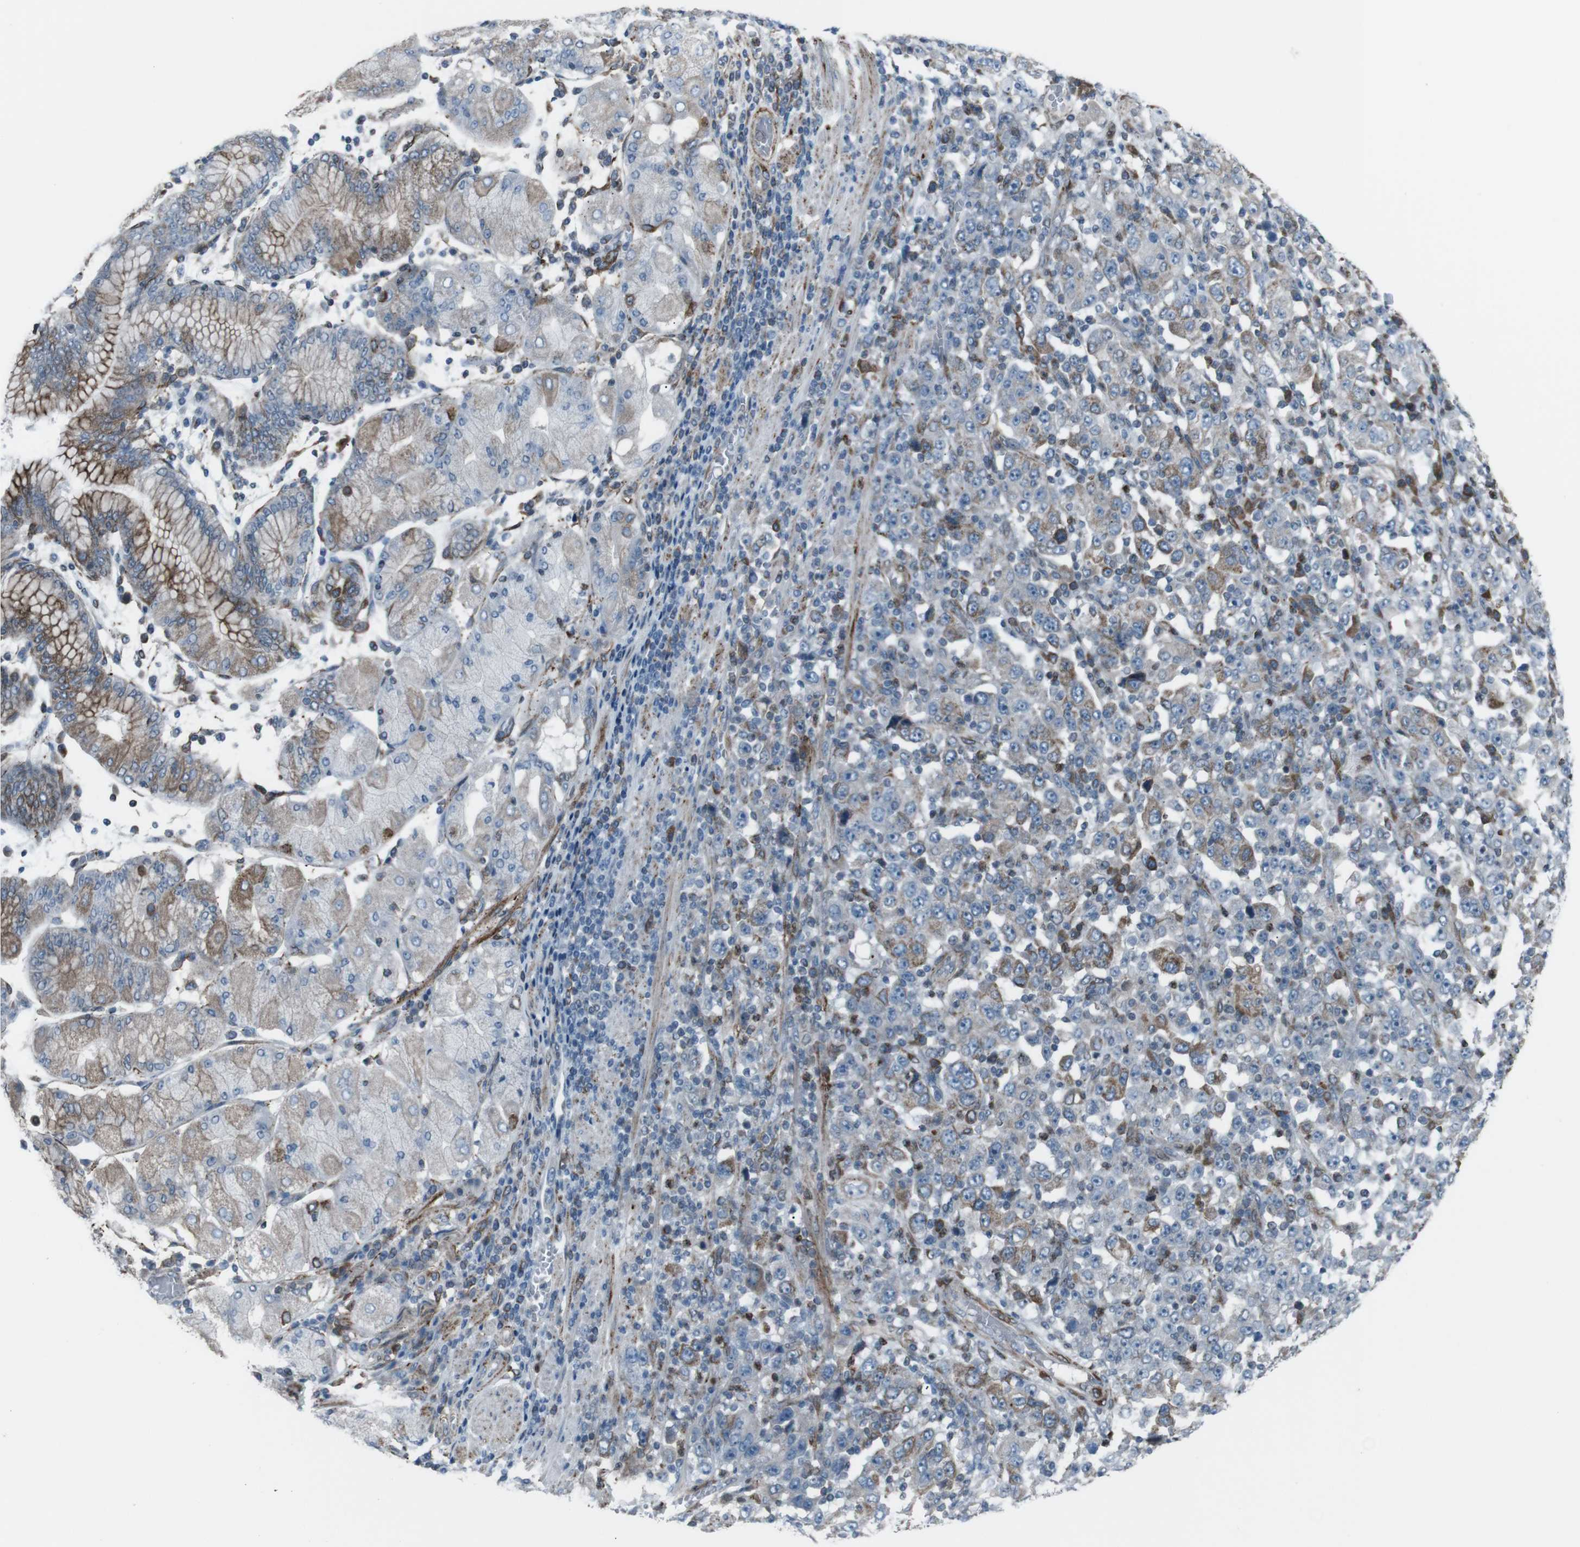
{"staining": {"intensity": "moderate", "quantity": "<25%", "location": "cytoplasmic/membranous"}, "tissue": "stomach cancer", "cell_type": "Tumor cells", "image_type": "cancer", "snomed": [{"axis": "morphology", "description": "Normal tissue, NOS"}, {"axis": "morphology", "description": "Adenocarcinoma, NOS"}, {"axis": "topography", "description": "Stomach, upper"}, {"axis": "topography", "description": "Stomach"}], "caption": "Adenocarcinoma (stomach) stained with IHC displays moderate cytoplasmic/membranous staining in about <25% of tumor cells. The staining is performed using DAB (3,3'-diaminobenzidine) brown chromogen to label protein expression. The nuclei are counter-stained blue using hematoxylin.", "gene": "LNPK", "patient": {"sex": "male", "age": 59}}